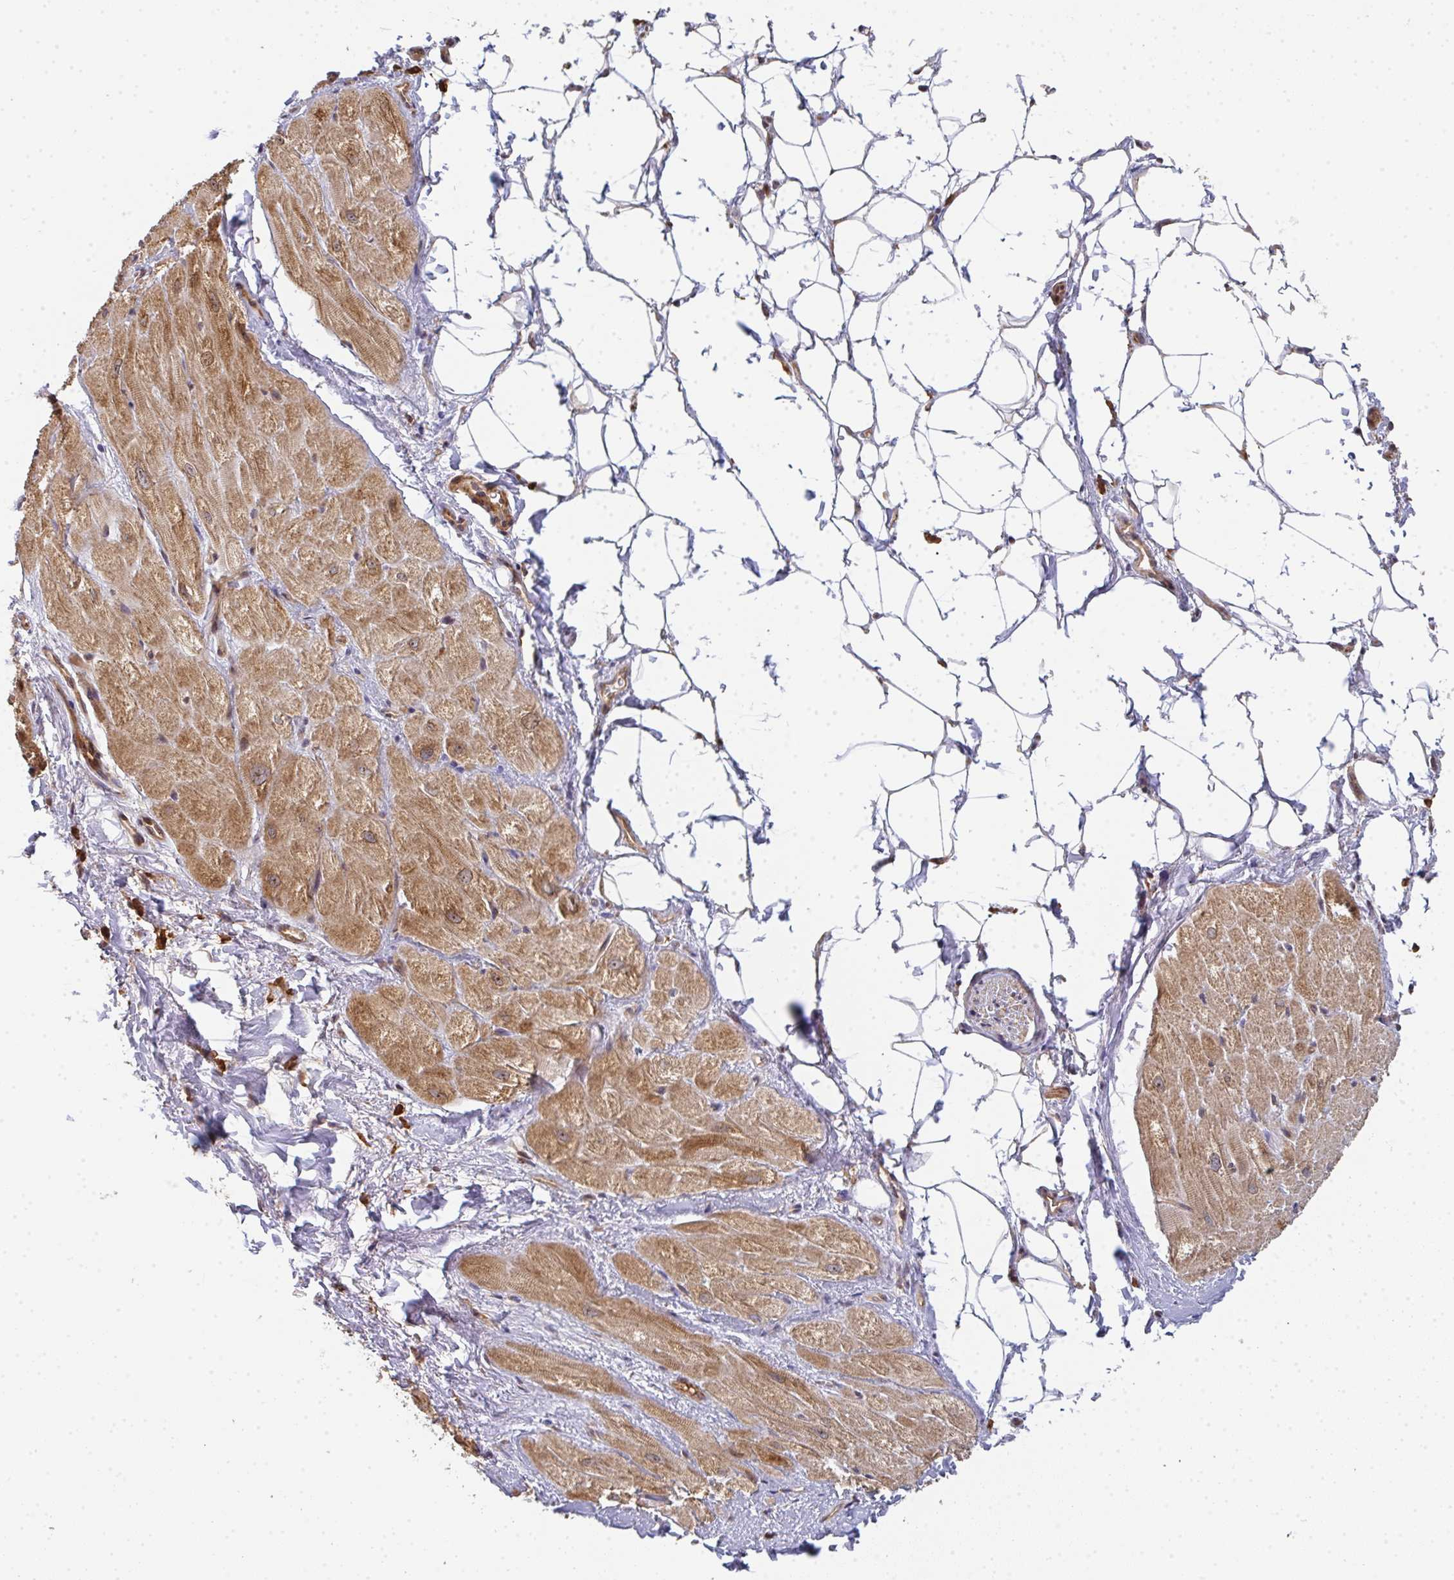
{"staining": {"intensity": "moderate", "quantity": ">75%", "location": "cytoplasmic/membranous,nuclear"}, "tissue": "heart muscle", "cell_type": "Cardiomyocytes", "image_type": "normal", "snomed": [{"axis": "morphology", "description": "Normal tissue, NOS"}, {"axis": "topography", "description": "Heart"}], "caption": "An immunohistochemistry (IHC) histopathology image of benign tissue is shown. Protein staining in brown shows moderate cytoplasmic/membranous,nuclear positivity in heart muscle within cardiomyocytes.", "gene": "SIMC1", "patient": {"sex": "male", "age": 62}}